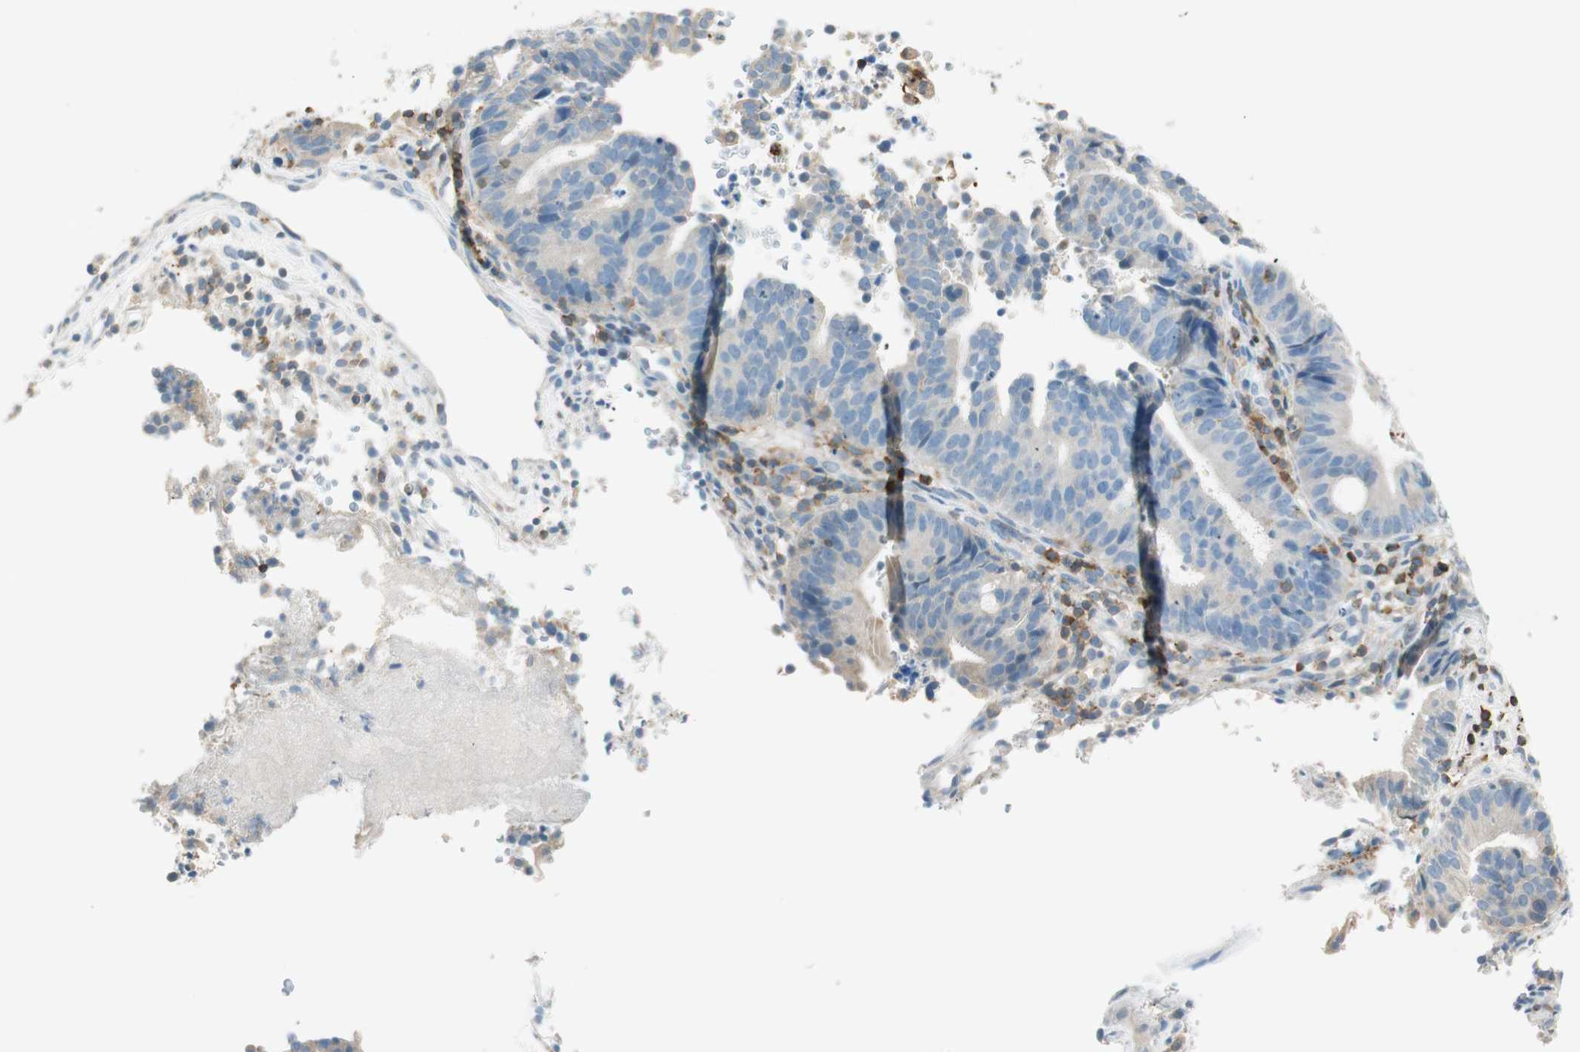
{"staining": {"intensity": "negative", "quantity": "none", "location": "none"}, "tissue": "endometrial cancer", "cell_type": "Tumor cells", "image_type": "cancer", "snomed": [{"axis": "morphology", "description": "Adenocarcinoma, NOS"}, {"axis": "topography", "description": "Uterus"}], "caption": "This is an immunohistochemistry (IHC) photomicrograph of human endometrial adenocarcinoma. There is no positivity in tumor cells.", "gene": "HPGD", "patient": {"sex": "female", "age": 83}}